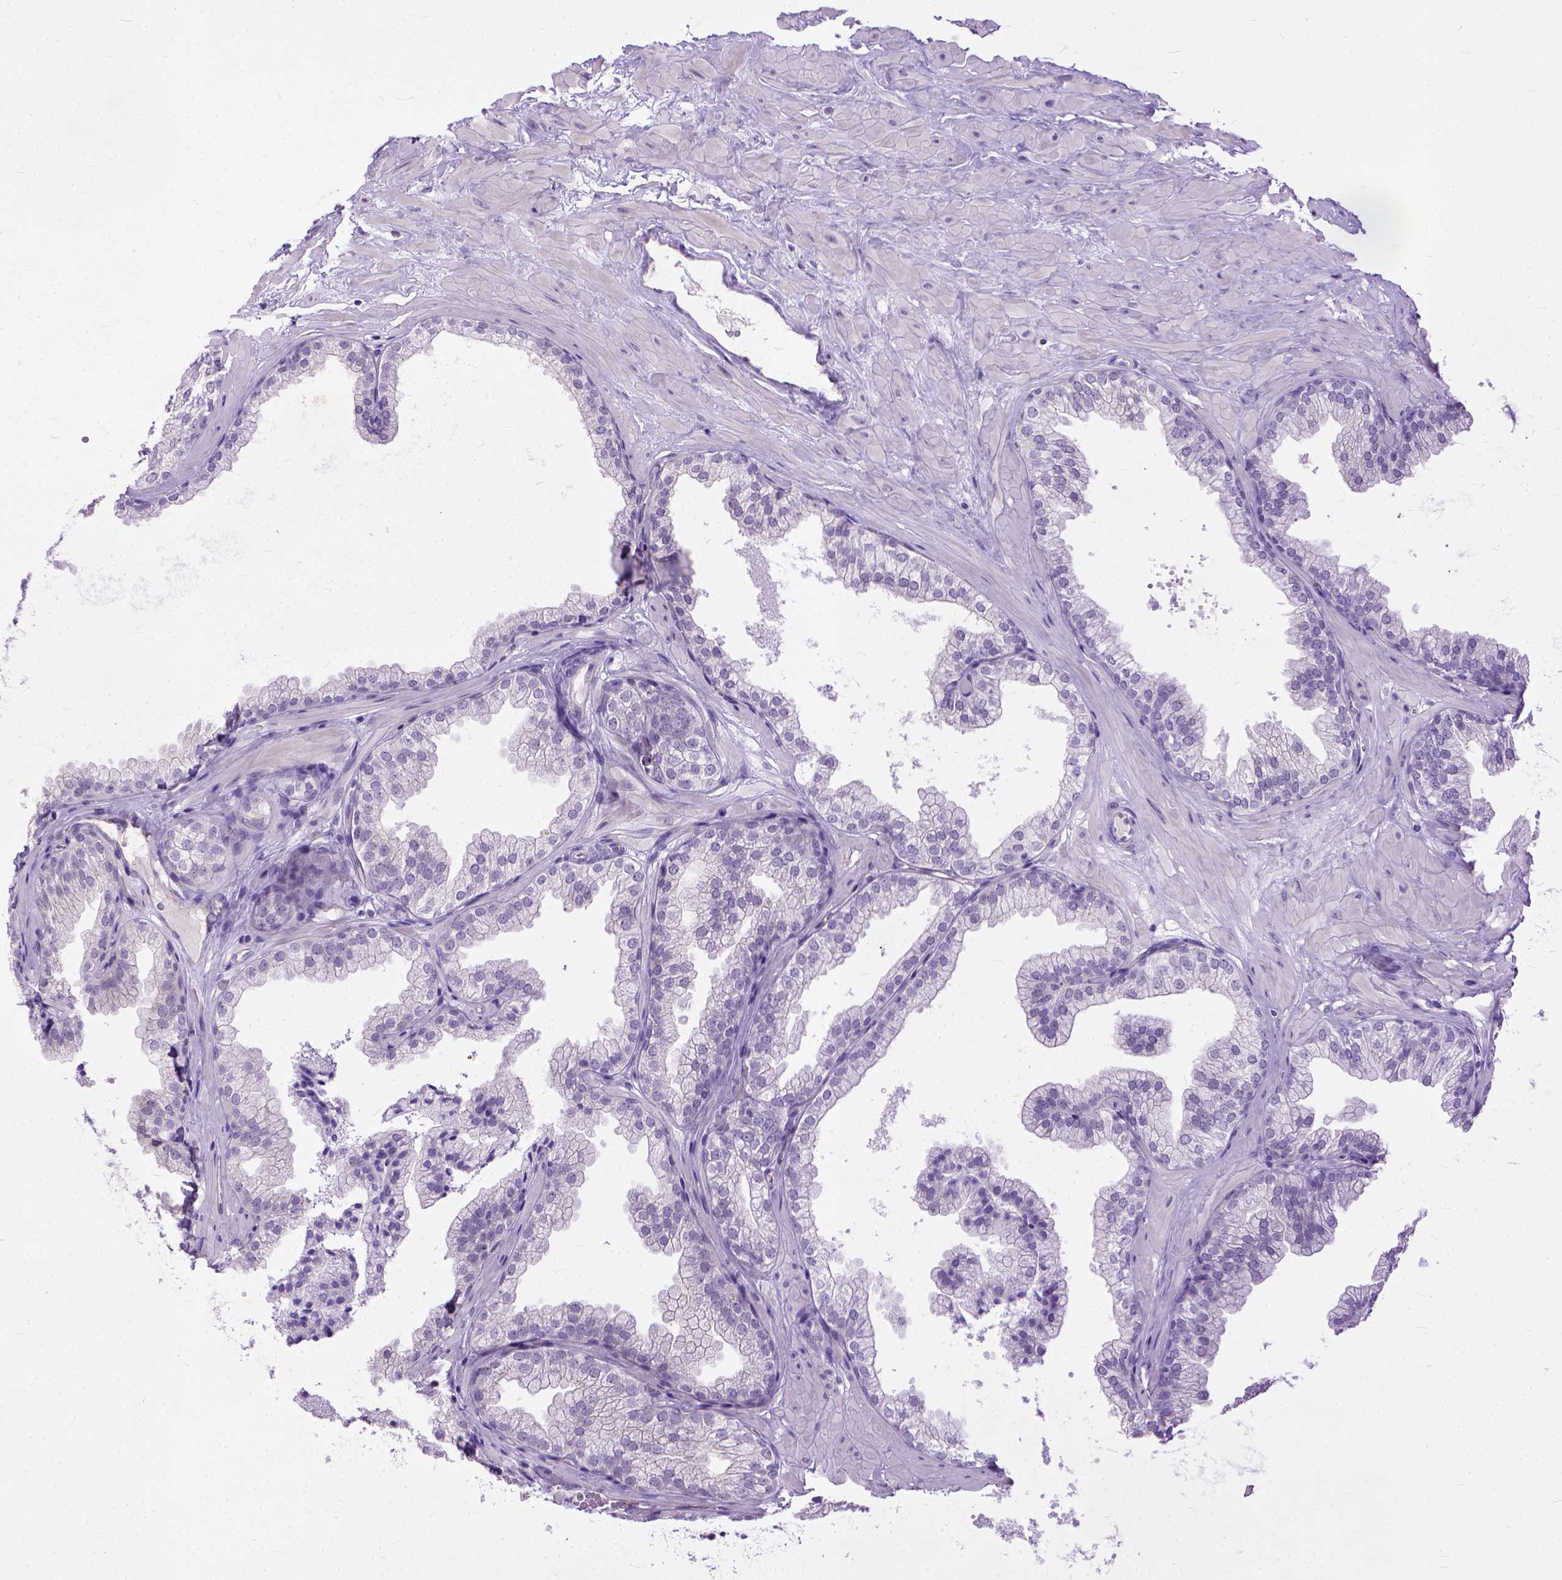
{"staining": {"intensity": "negative", "quantity": "none", "location": "none"}, "tissue": "prostate", "cell_type": "Glandular cells", "image_type": "normal", "snomed": [{"axis": "morphology", "description": "Normal tissue, NOS"}, {"axis": "topography", "description": "Prostate"}], "caption": "IHC of benign human prostate demonstrates no staining in glandular cells. (Immunohistochemistry (ihc), brightfield microscopy, high magnification).", "gene": "ADGRF1", "patient": {"sex": "male", "age": 37}}